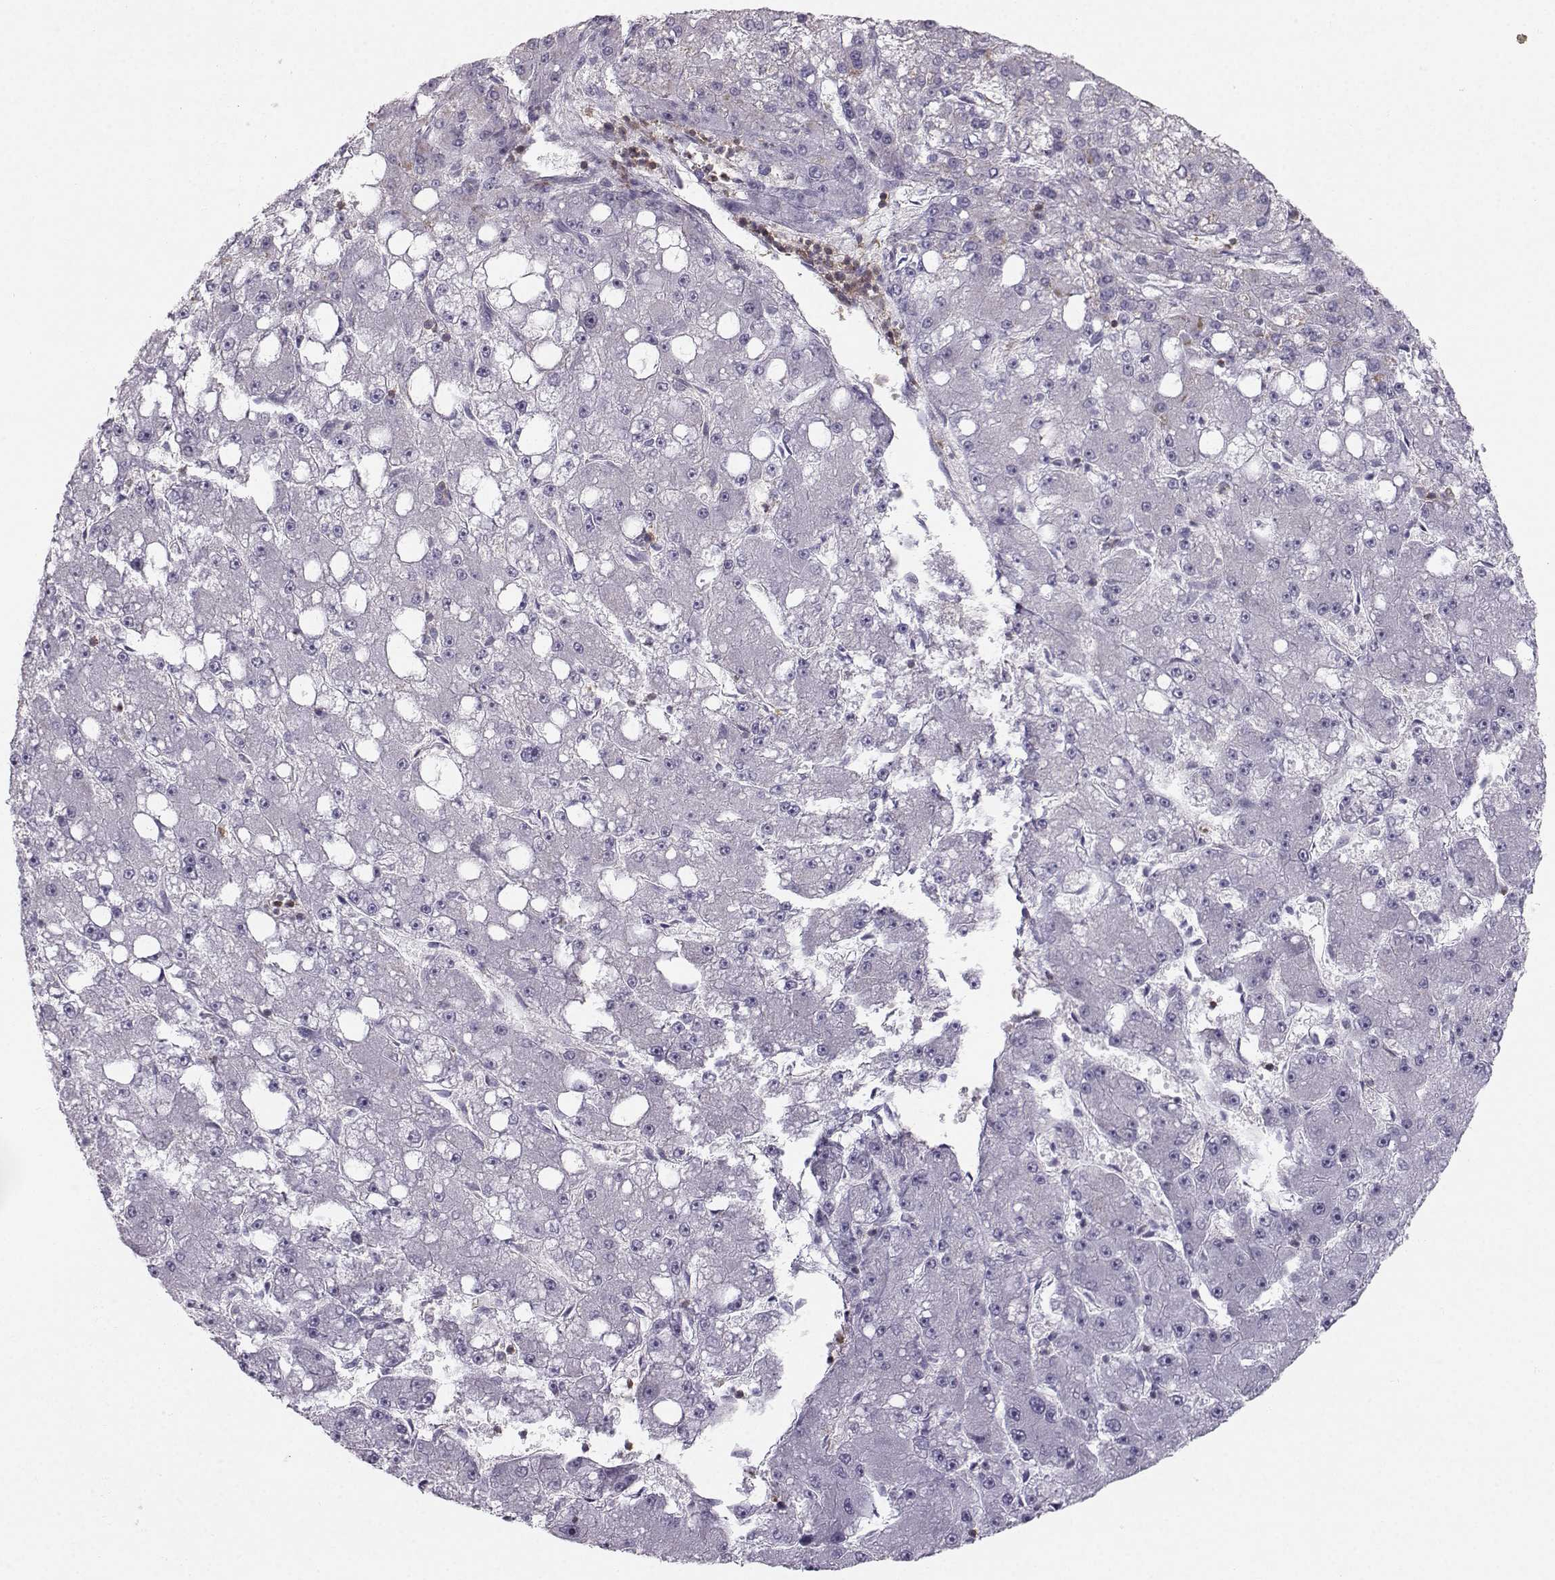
{"staining": {"intensity": "negative", "quantity": "none", "location": "none"}, "tissue": "liver cancer", "cell_type": "Tumor cells", "image_type": "cancer", "snomed": [{"axis": "morphology", "description": "Carcinoma, Hepatocellular, NOS"}, {"axis": "topography", "description": "Liver"}], "caption": "The IHC micrograph has no significant positivity in tumor cells of liver hepatocellular carcinoma tissue.", "gene": "ZBTB32", "patient": {"sex": "male", "age": 67}}